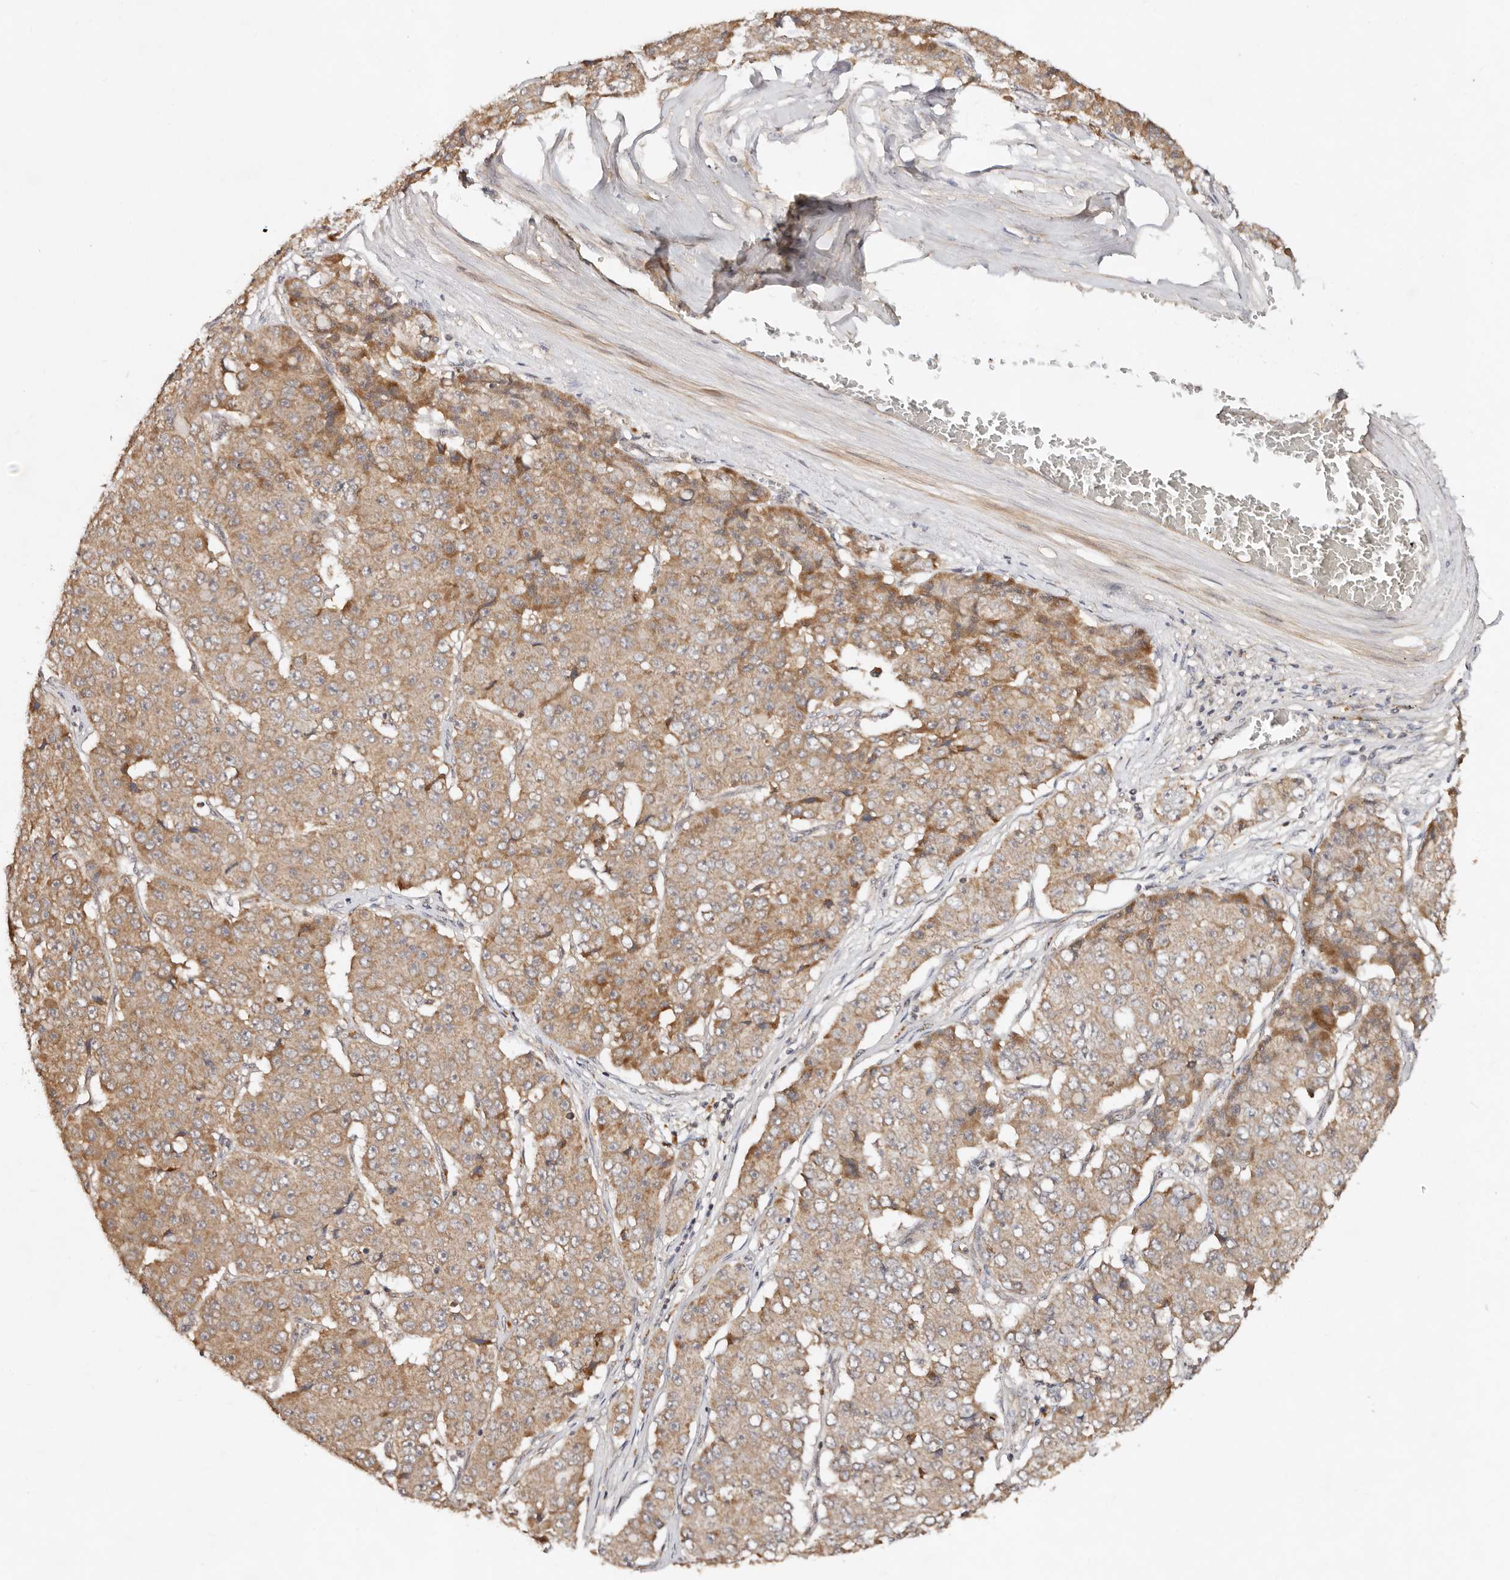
{"staining": {"intensity": "moderate", "quantity": ">75%", "location": "cytoplasmic/membranous"}, "tissue": "pancreatic cancer", "cell_type": "Tumor cells", "image_type": "cancer", "snomed": [{"axis": "morphology", "description": "Adenocarcinoma, NOS"}, {"axis": "topography", "description": "Pancreas"}], "caption": "This photomicrograph shows immunohistochemistry (IHC) staining of pancreatic cancer, with medium moderate cytoplasmic/membranous expression in about >75% of tumor cells.", "gene": "DENND11", "patient": {"sex": "male", "age": 50}}